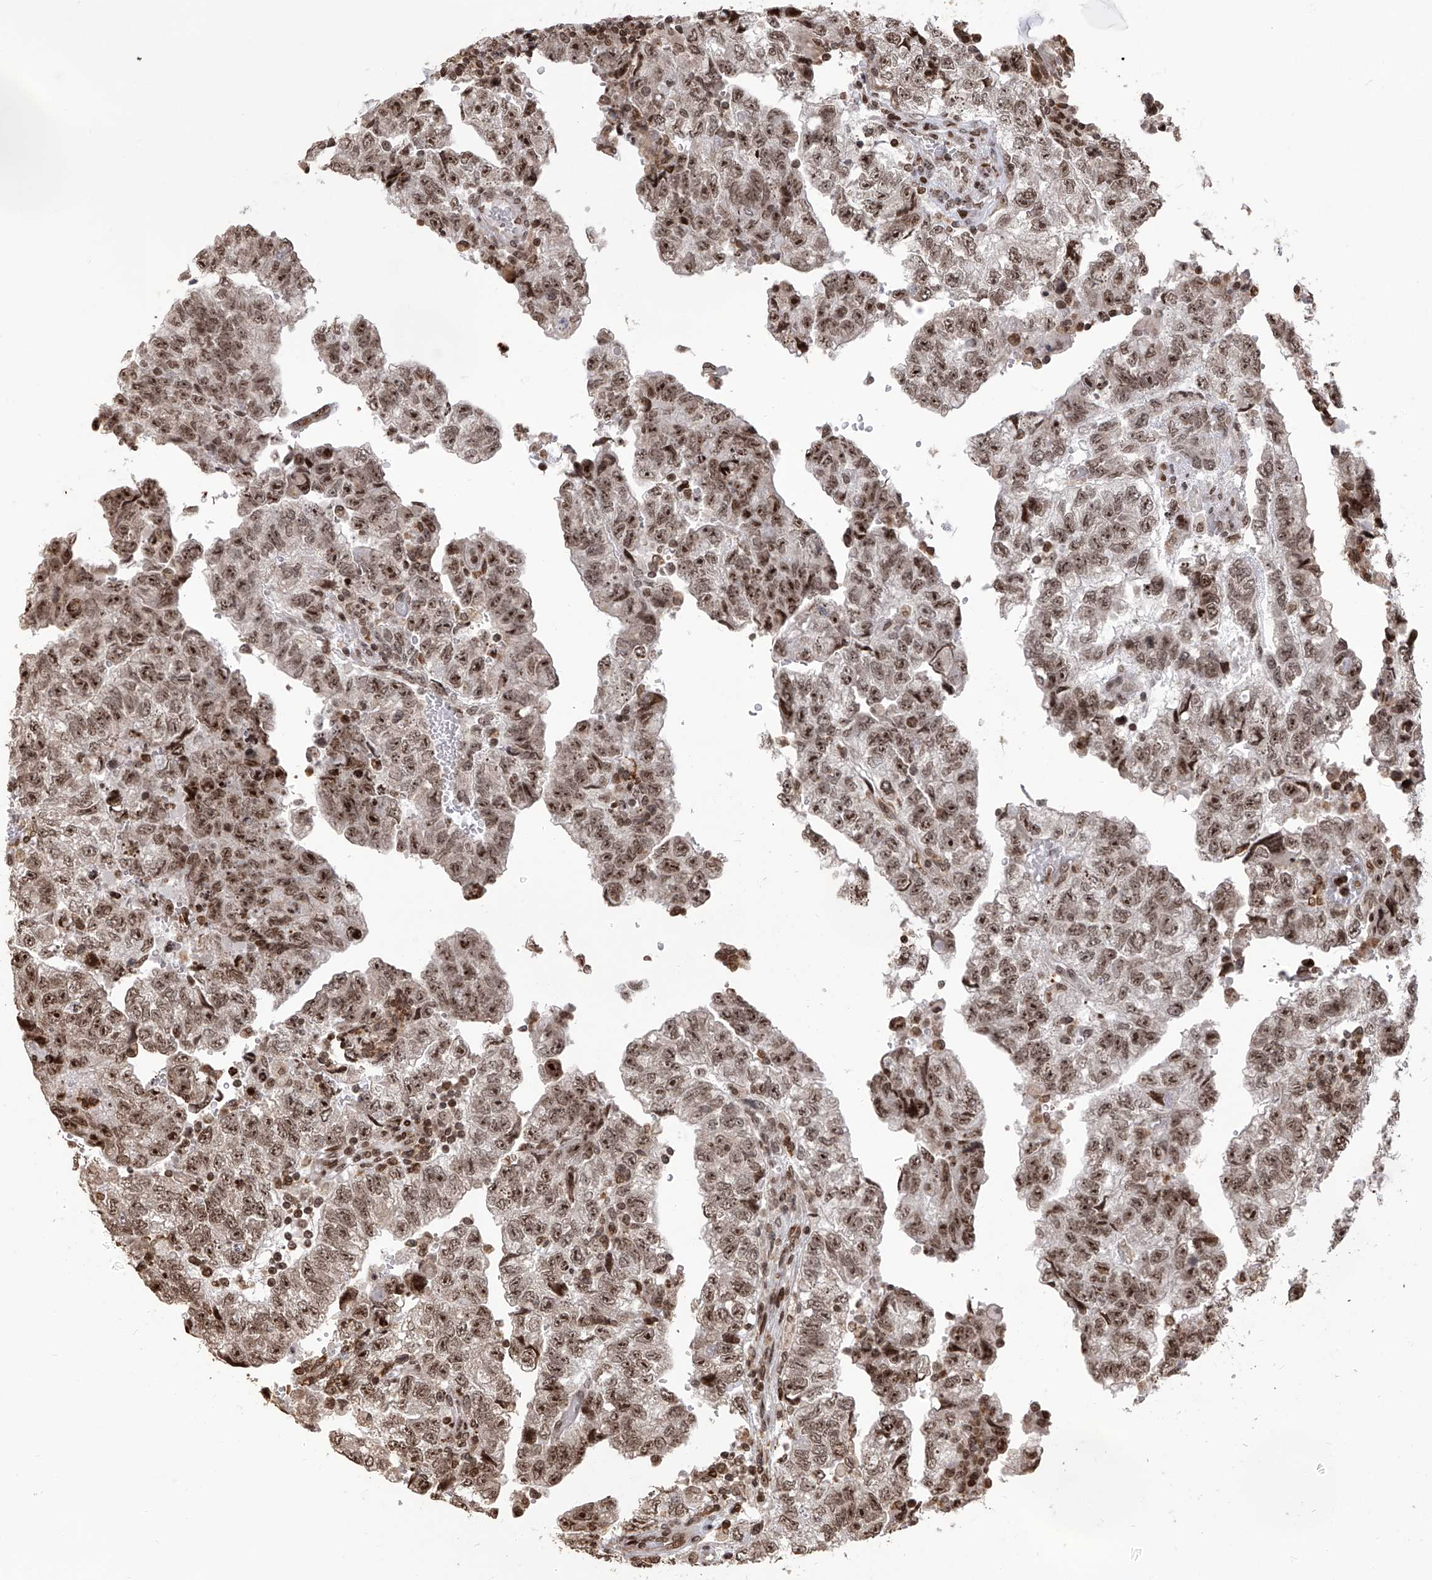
{"staining": {"intensity": "moderate", "quantity": ">75%", "location": "nuclear"}, "tissue": "testis cancer", "cell_type": "Tumor cells", "image_type": "cancer", "snomed": [{"axis": "morphology", "description": "Carcinoma, Embryonal, NOS"}, {"axis": "topography", "description": "Testis"}], "caption": "Immunohistochemistry (IHC) of human testis cancer shows medium levels of moderate nuclear expression in approximately >75% of tumor cells.", "gene": "PAK1IP1", "patient": {"sex": "male", "age": 36}}